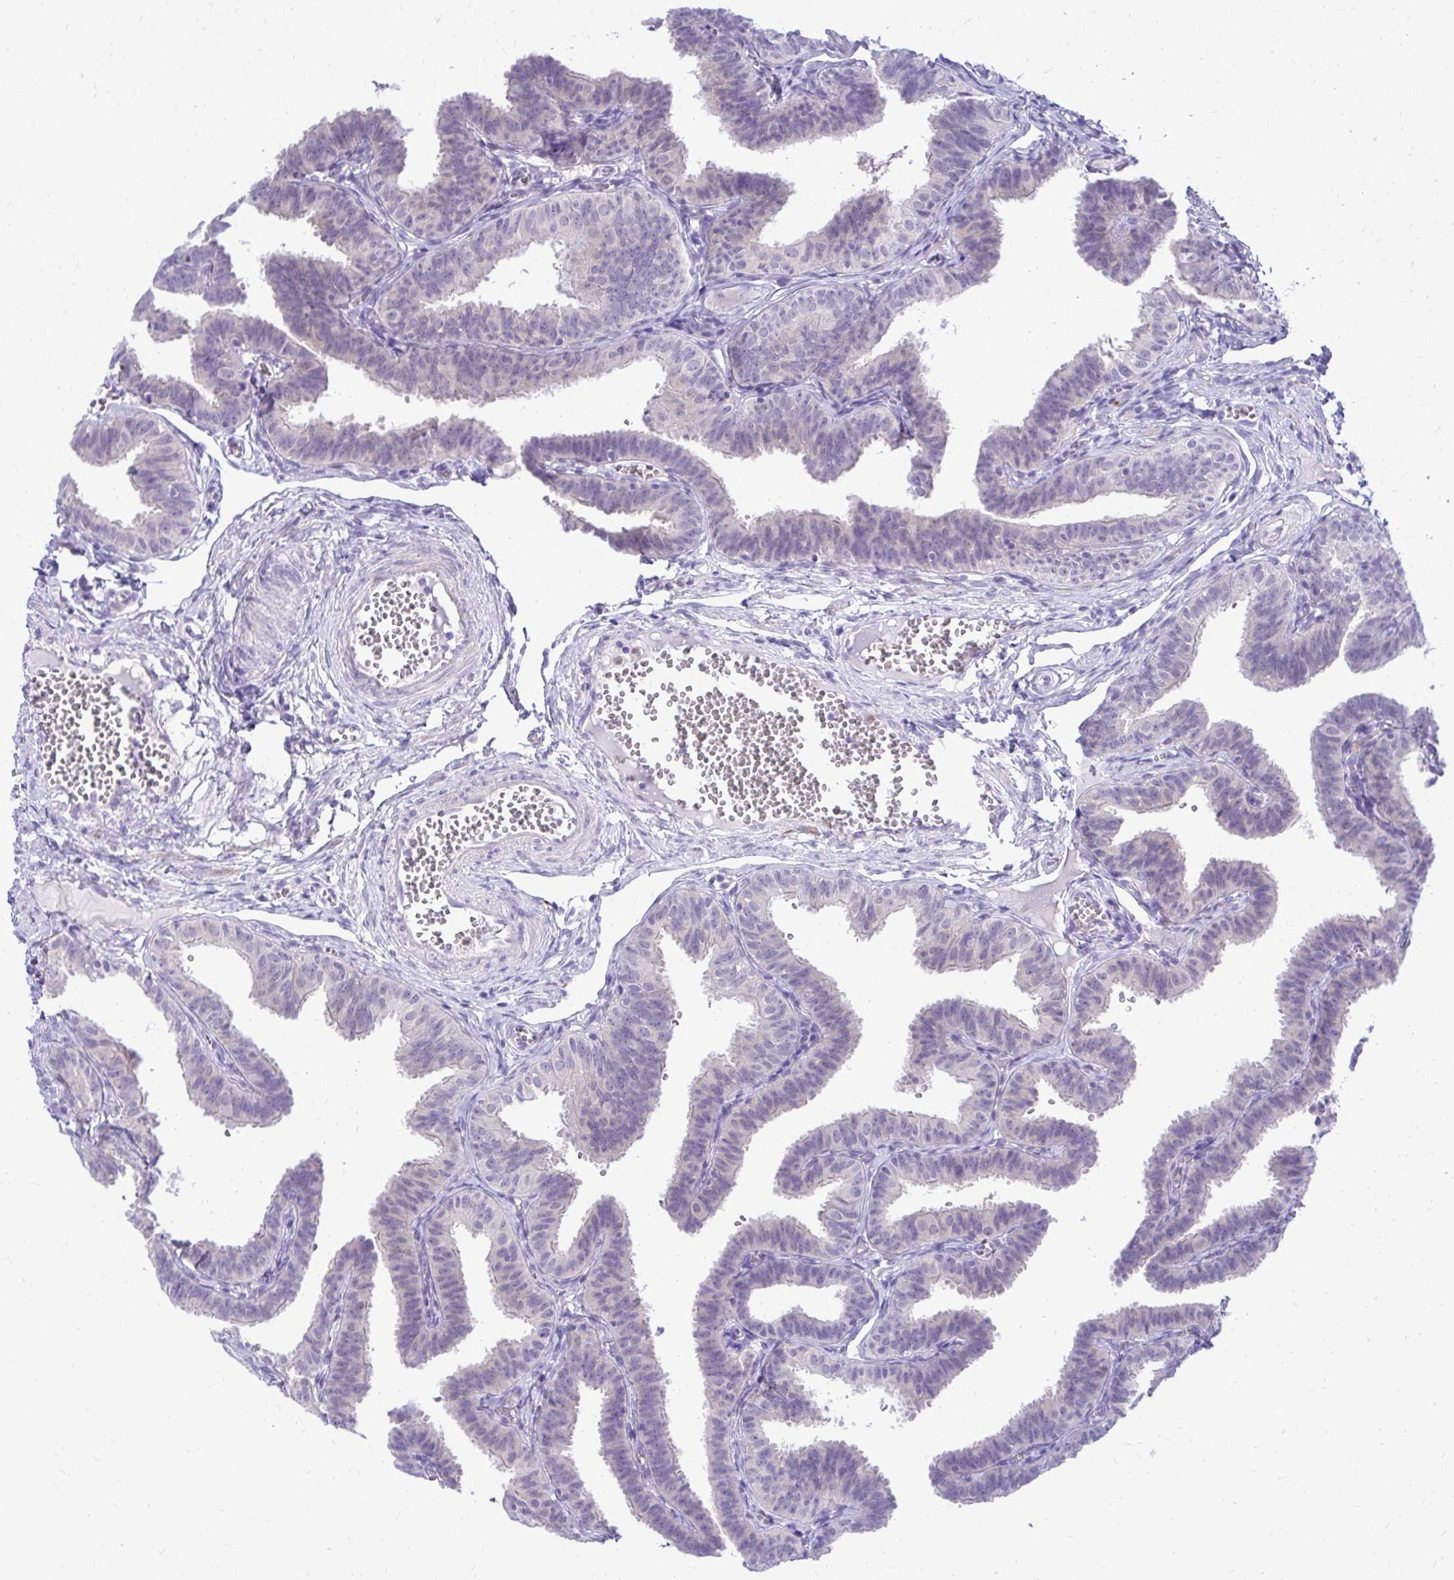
{"staining": {"intensity": "negative", "quantity": "none", "location": "none"}, "tissue": "fallopian tube", "cell_type": "Glandular cells", "image_type": "normal", "snomed": [{"axis": "morphology", "description": "Normal tissue, NOS"}, {"axis": "topography", "description": "Fallopian tube"}], "caption": "Immunohistochemistry image of unremarkable fallopian tube: human fallopian tube stained with DAB shows no significant protein positivity in glandular cells. (Immunohistochemistry, brightfield microscopy, high magnification).", "gene": "ZSWIM9", "patient": {"sex": "female", "age": 25}}